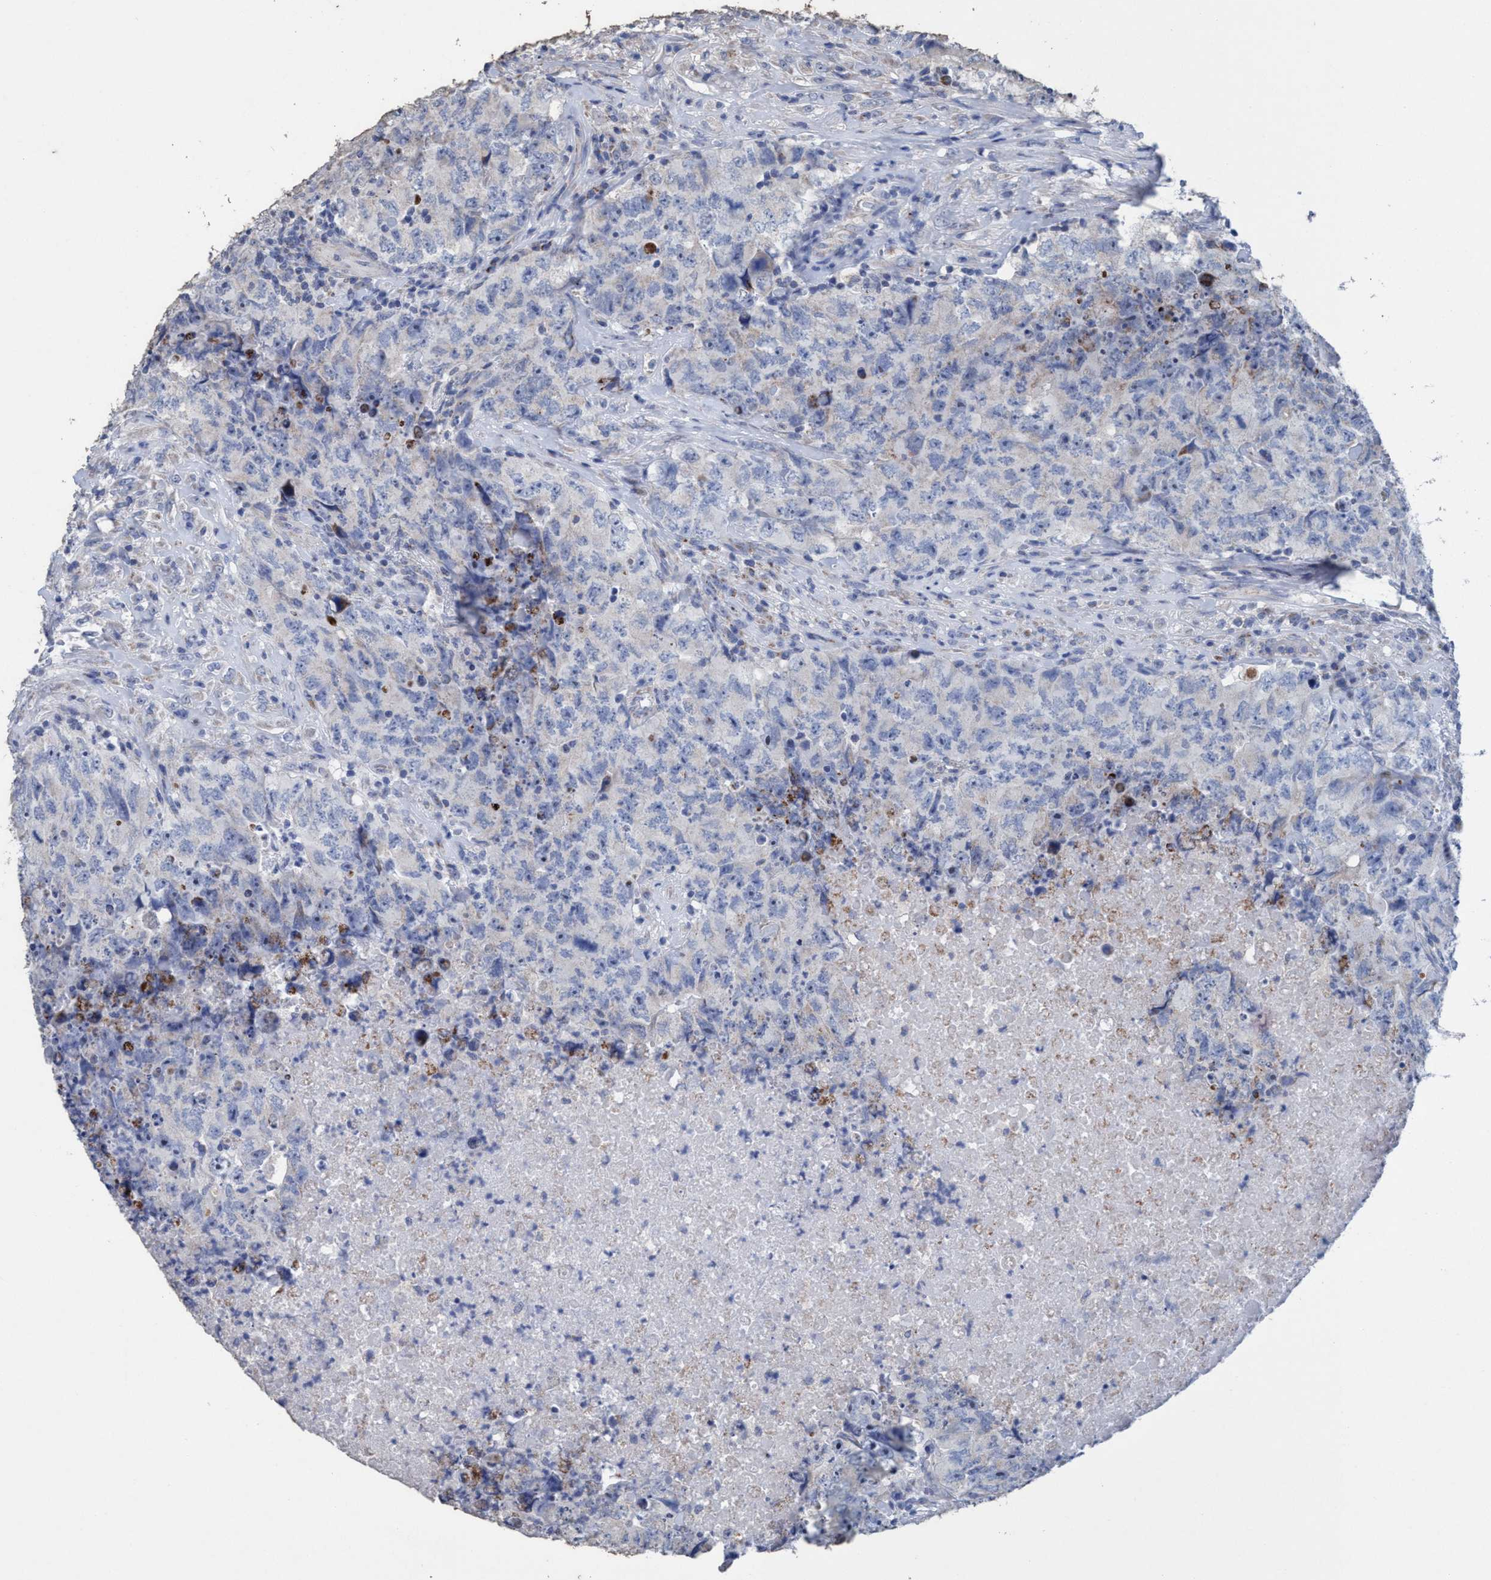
{"staining": {"intensity": "negative", "quantity": "none", "location": "none"}, "tissue": "testis cancer", "cell_type": "Tumor cells", "image_type": "cancer", "snomed": [{"axis": "morphology", "description": "Carcinoma, Embryonal, NOS"}, {"axis": "topography", "description": "Testis"}], "caption": "A micrograph of embryonal carcinoma (testis) stained for a protein demonstrates no brown staining in tumor cells.", "gene": "RSAD1", "patient": {"sex": "male", "age": 32}}